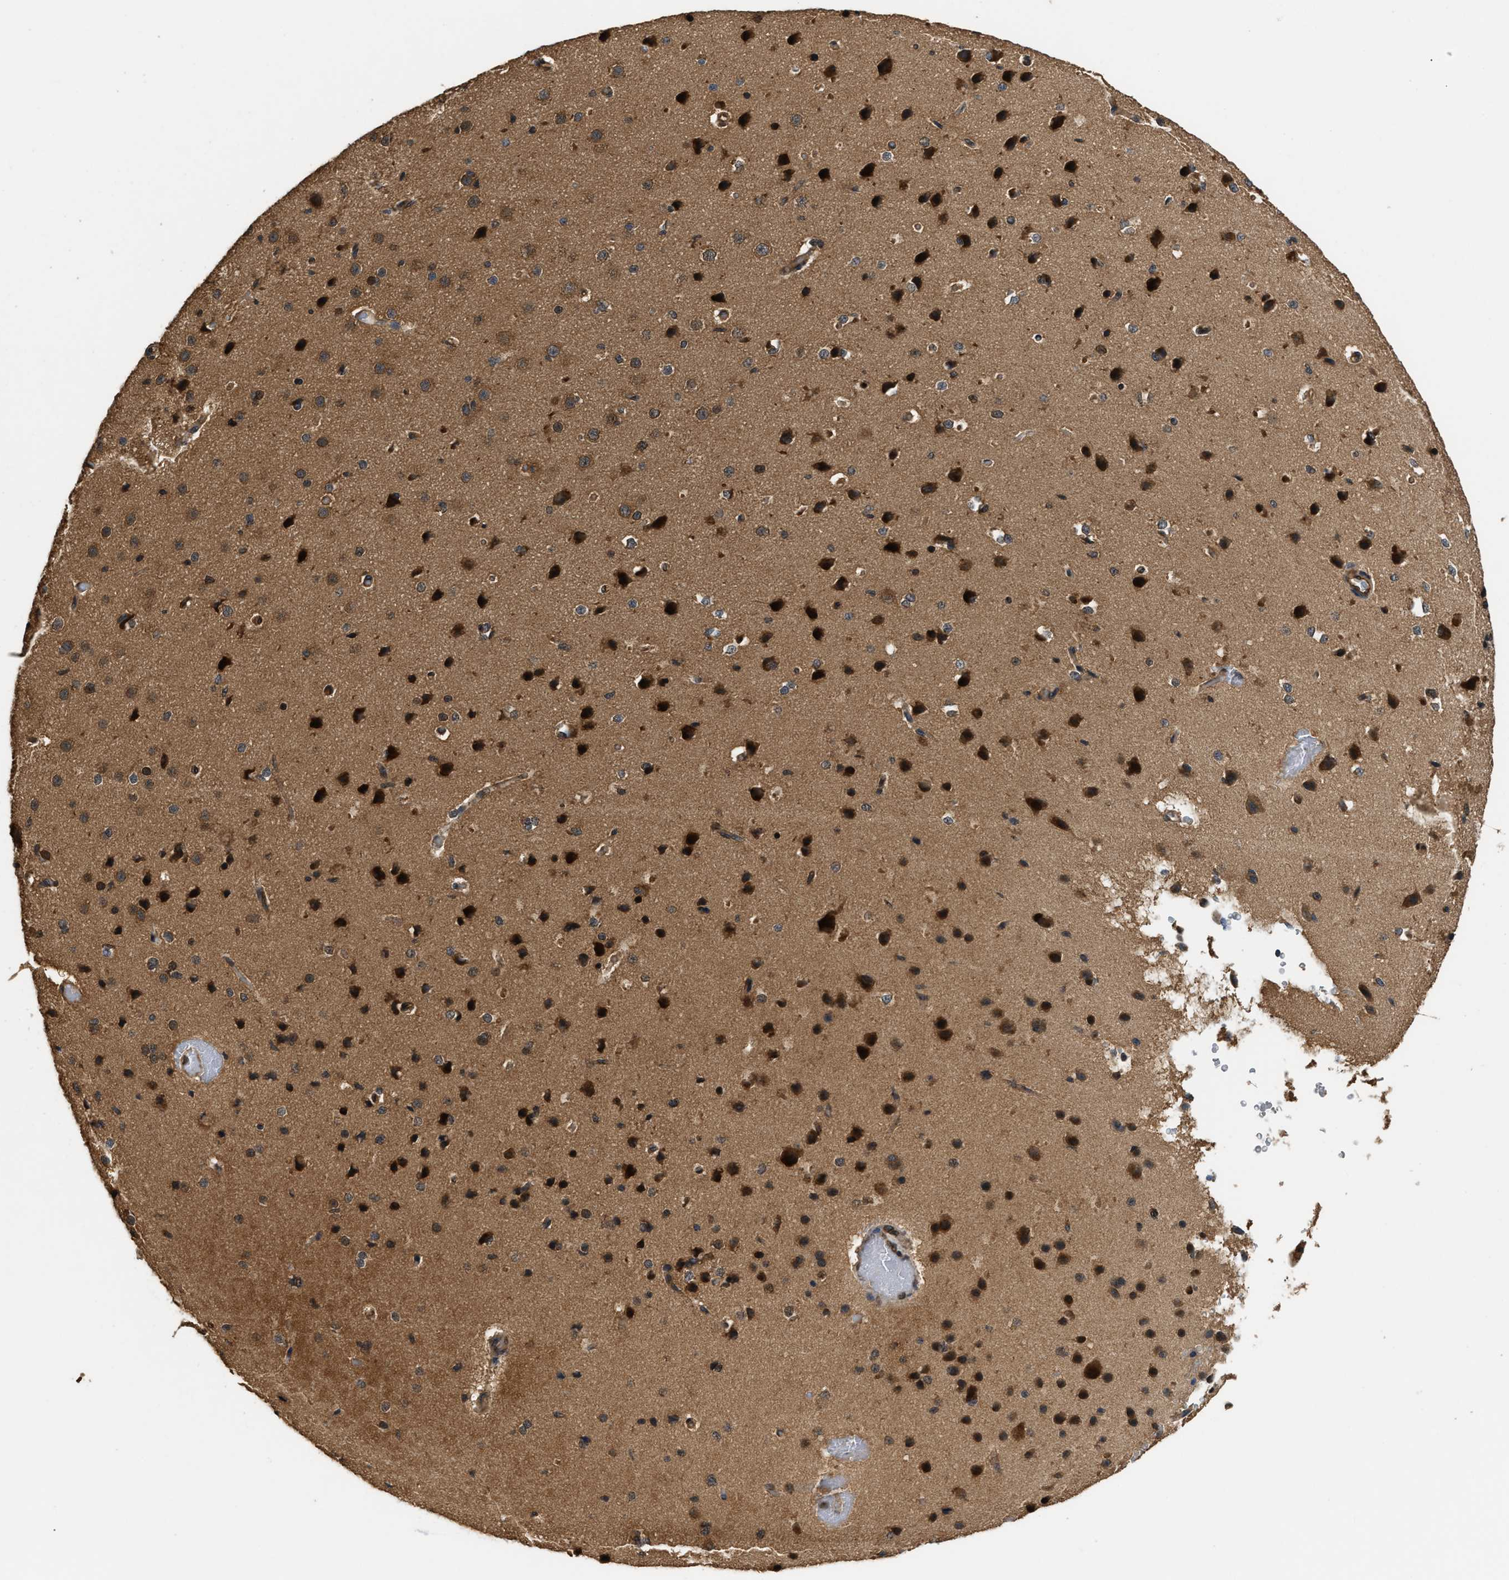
{"staining": {"intensity": "moderate", "quantity": "25%-75%", "location": "cytoplasmic/membranous"}, "tissue": "cerebral cortex", "cell_type": "Endothelial cells", "image_type": "normal", "snomed": [{"axis": "morphology", "description": "Normal tissue, NOS"}, {"axis": "morphology", "description": "Developmental malformation"}, {"axis": "topography", "description": "Cerebral cortex"}], "caption": "Endothelial cells display moderate cytoplasmic/membranous positivity in approximately 25%-75% of cells in benign cerebral cortex.", "gene": "DNAJC2", "patient": {"sex": "female", "age": 30}}